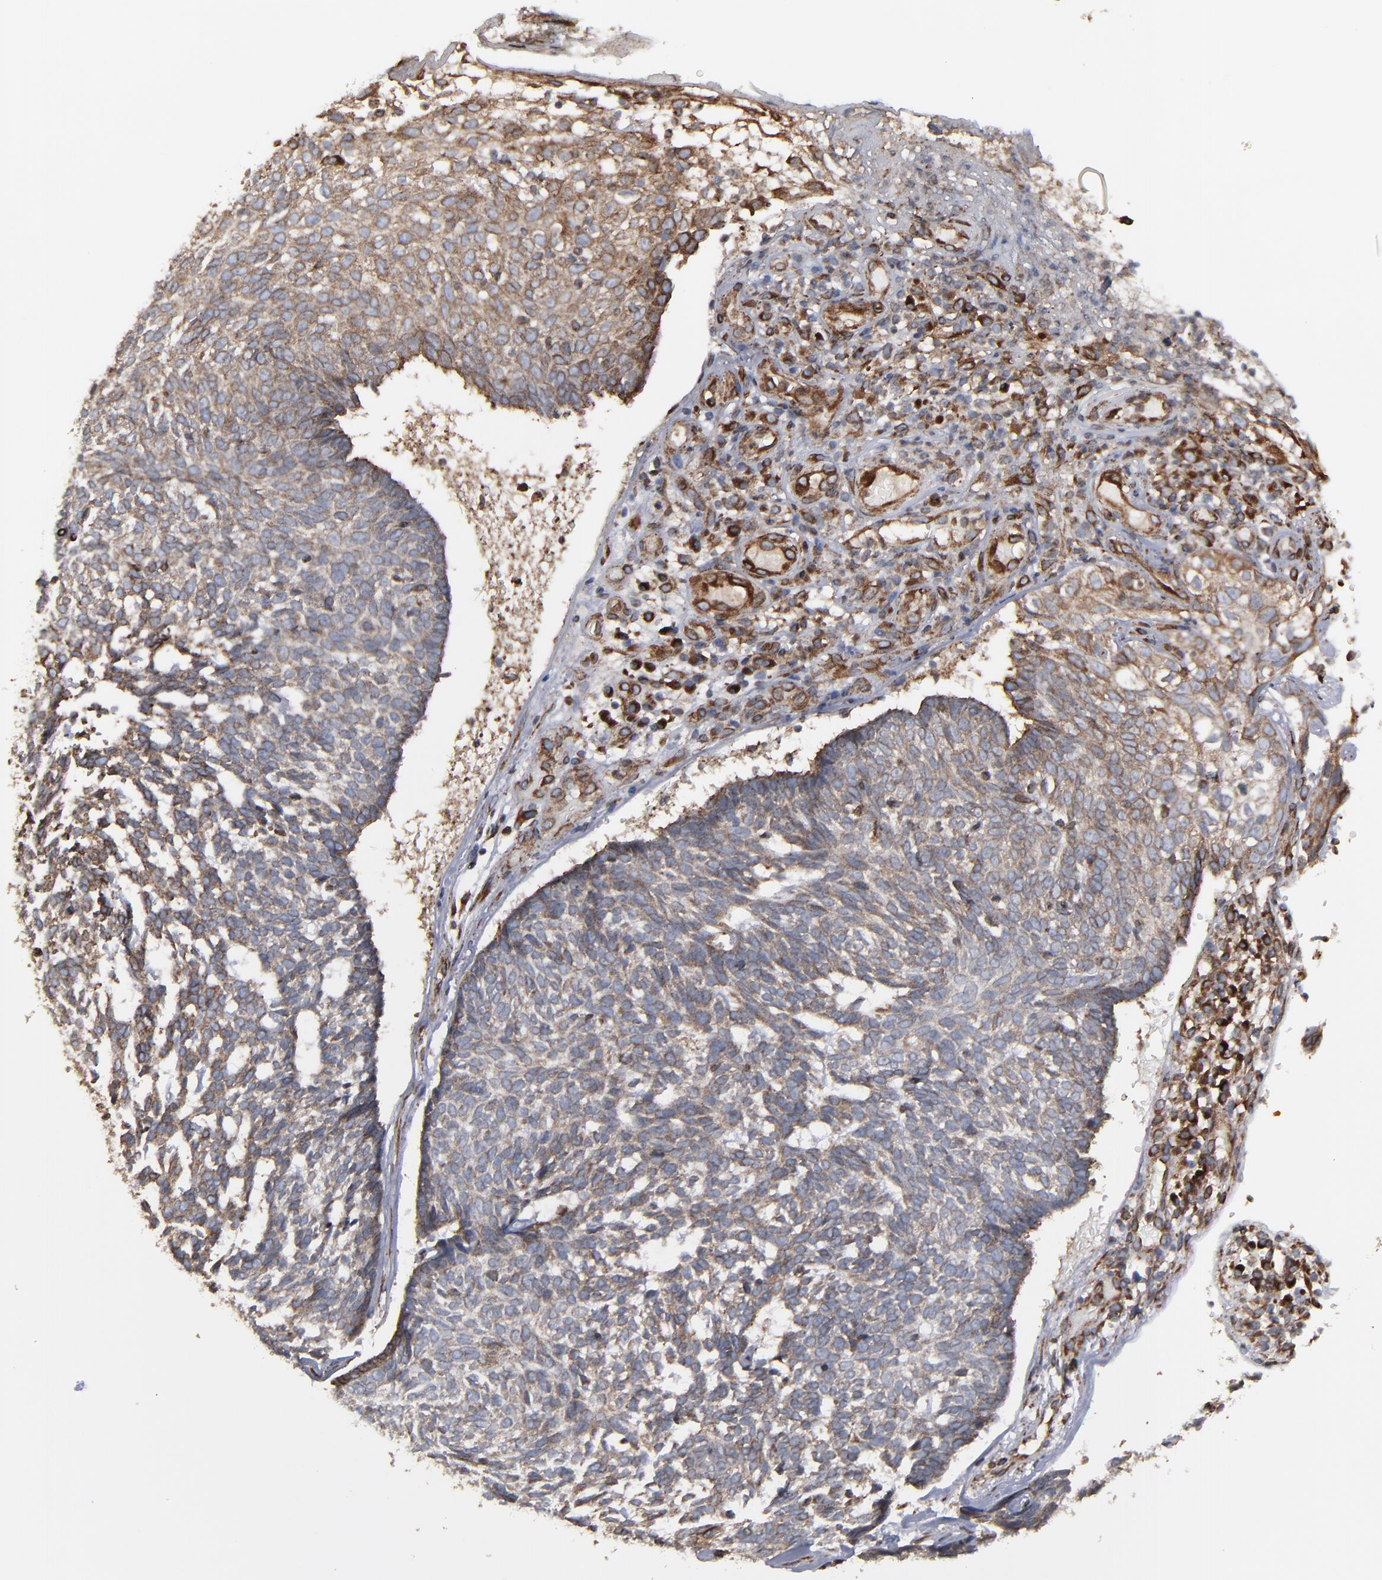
{"staining": {"intensity": "weak", "quantity": ">75%", "location": "cytoplasmic/membranous"}, "tissue": "skin cancer", "cell_type": "Tumor cells", "image_type": "cancer", "snomed": [{"axis": "morphology", "description": "Basal cell carcinoma"}, {"axis": "topography", "description": "Skin"}], "caption": "Basal cell carcinoma (skin) stained with a brown dye displays weak cytoplasmic/membranous positive staining in about >75% of tumor cells.", "gene": "CNIH1", "patient": {"sex": "male", "age": 72}}